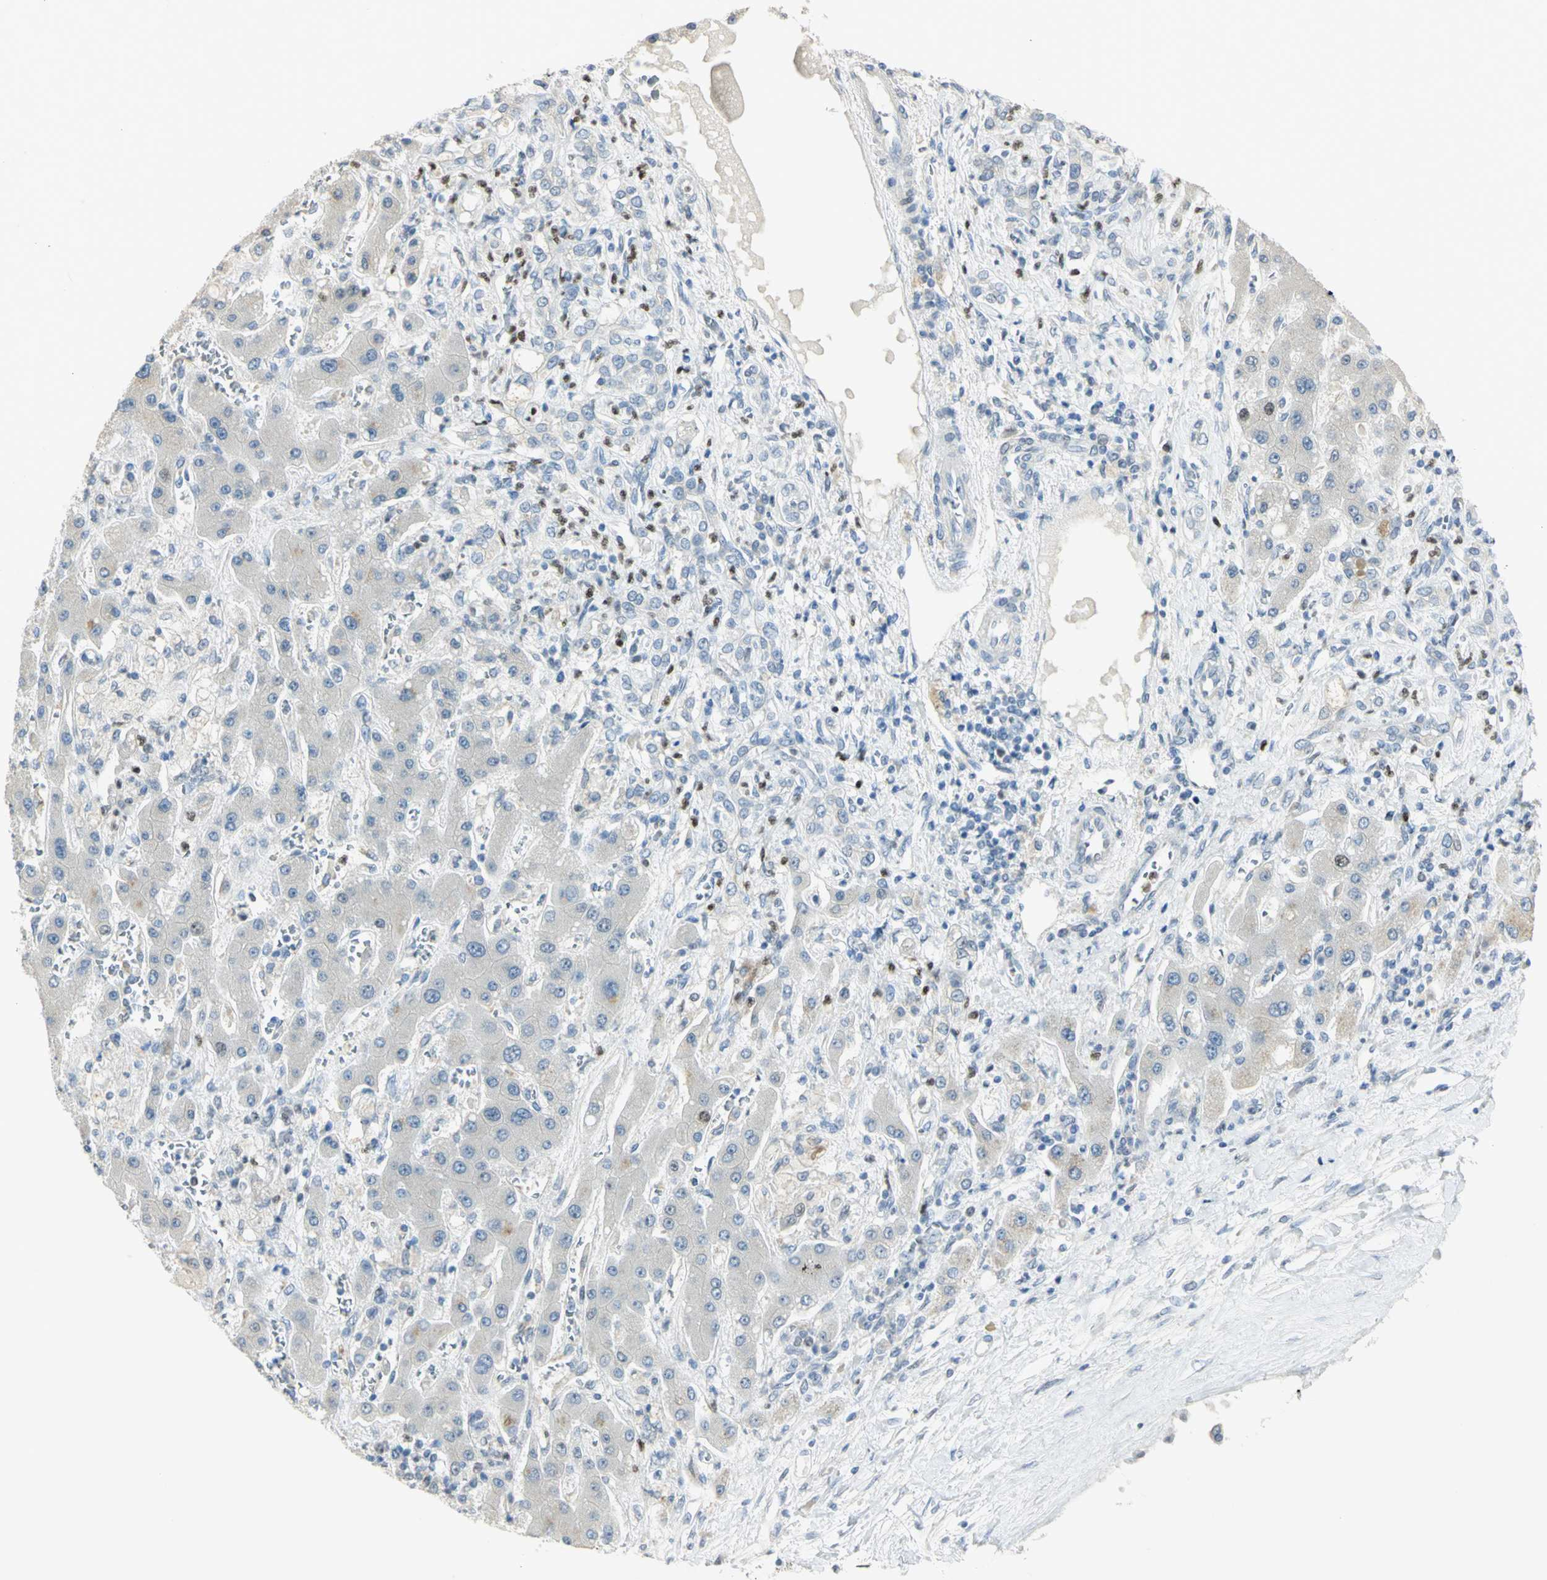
{"staining": {"intensity": "negative", "quantity": "none", "location": "none"}, "tissue": "liver cancer", "cell_type": "Tumor cells", "image_type": "cancer", "snomed": [{"axis": "morphology", "description": "Cholangiocarcinoma"}, {"axis": "topography", "description": "Liver"}], "caption": "Immunohistochemistry image of cholangiocarcinoma (liver) stained for a protein (brown), which displays no positivity in tumor cells.", "gene": "BCL6", "patient": {"sex": "male", "age": 50}}